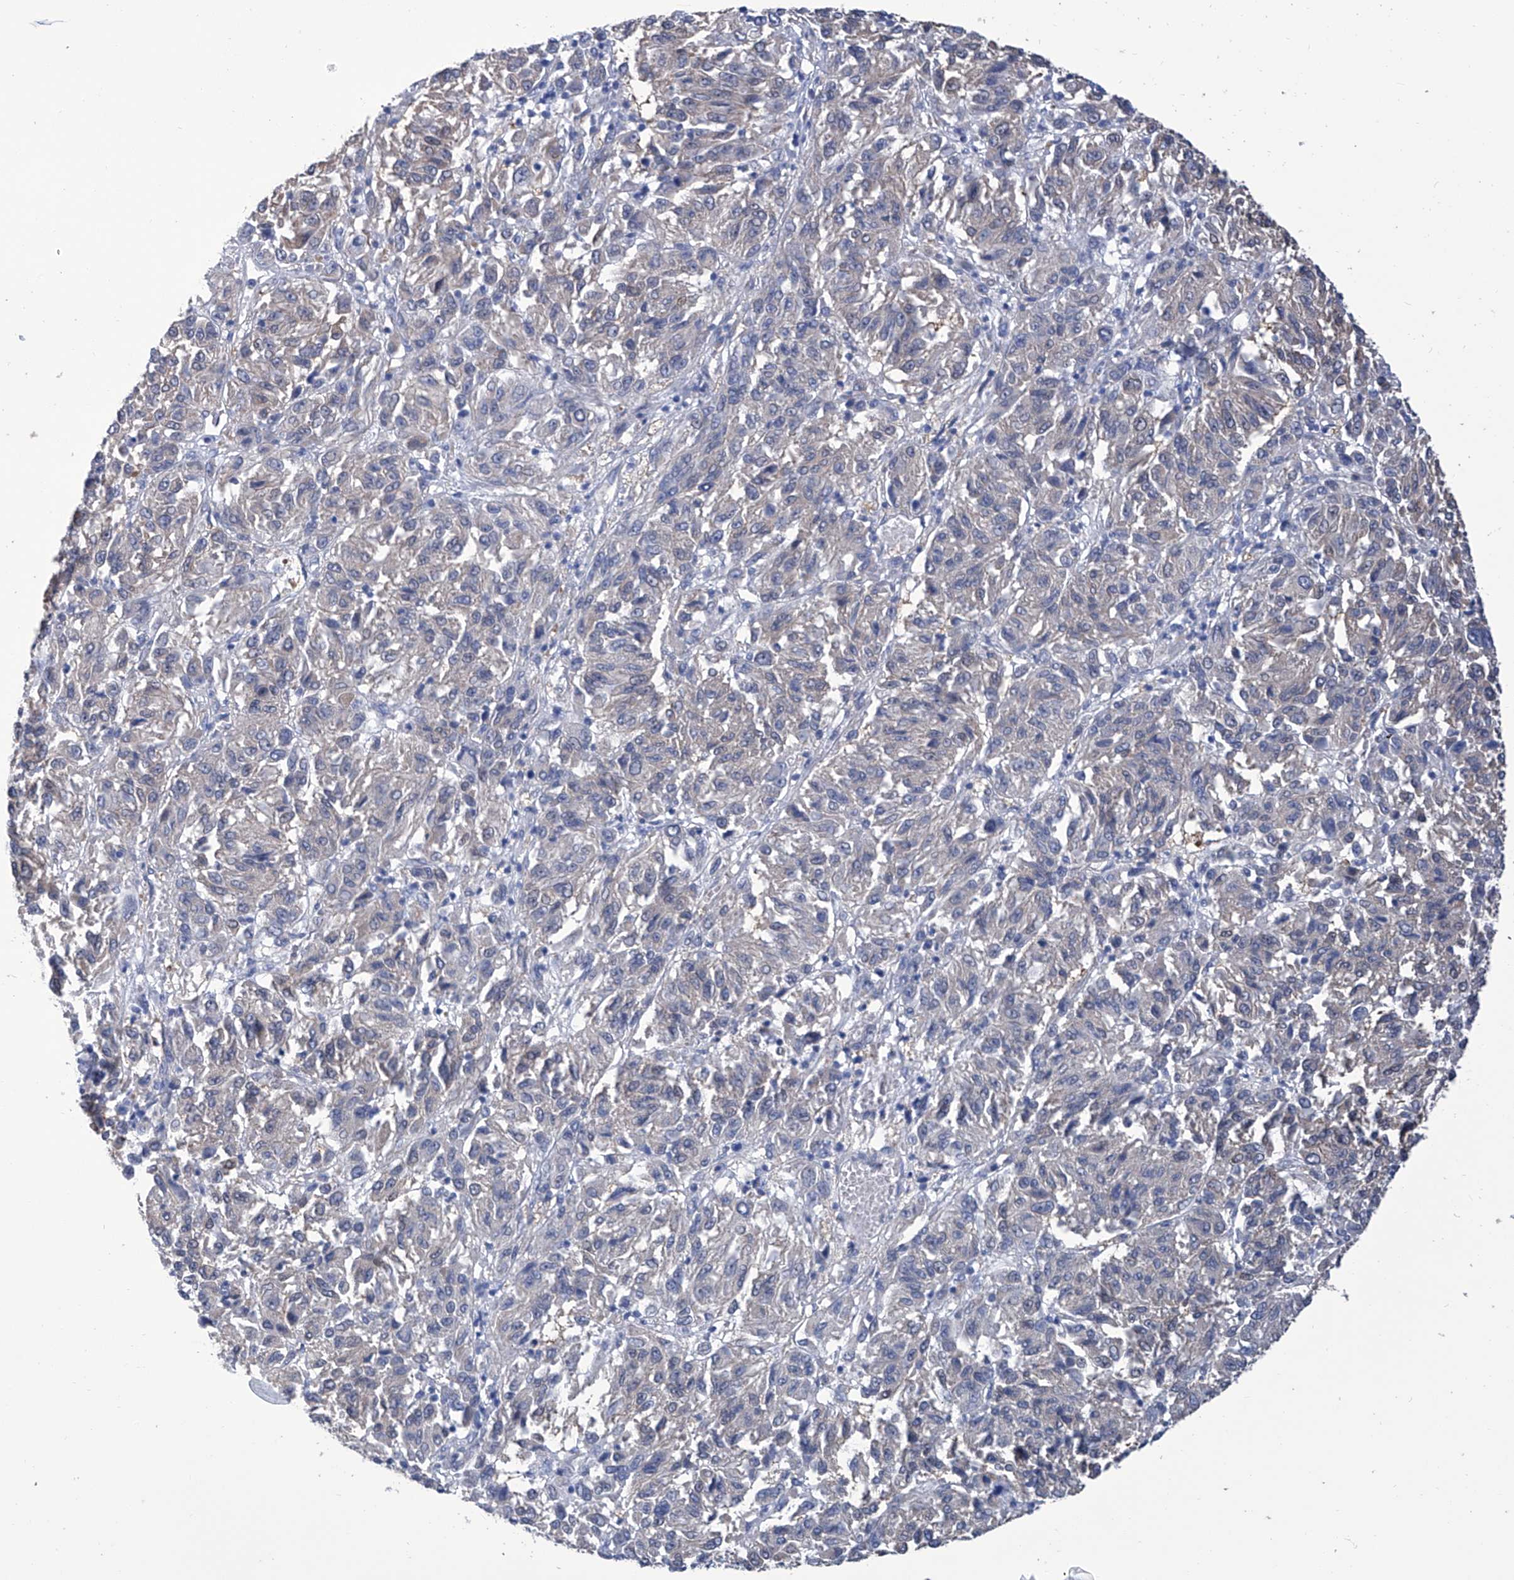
{"staining": {"intensity": "weak", "quantity": "<25%", "location": "cytoplasmic/membranous"}, "tissue": "melanoma", "cell_type": "Tumor cells", "image_type": "cancer", "snomed": [{"axis": "morphology", "description": "Malignant melanoma, Metastatic site"}, {"axis": "topography", "description": "Lung"}], "caption": "The photomicrograph displays no significant expression in tumor cells of melanoma.", "gene": "SMS", "patient": {"sex": "male", "age": 64}}